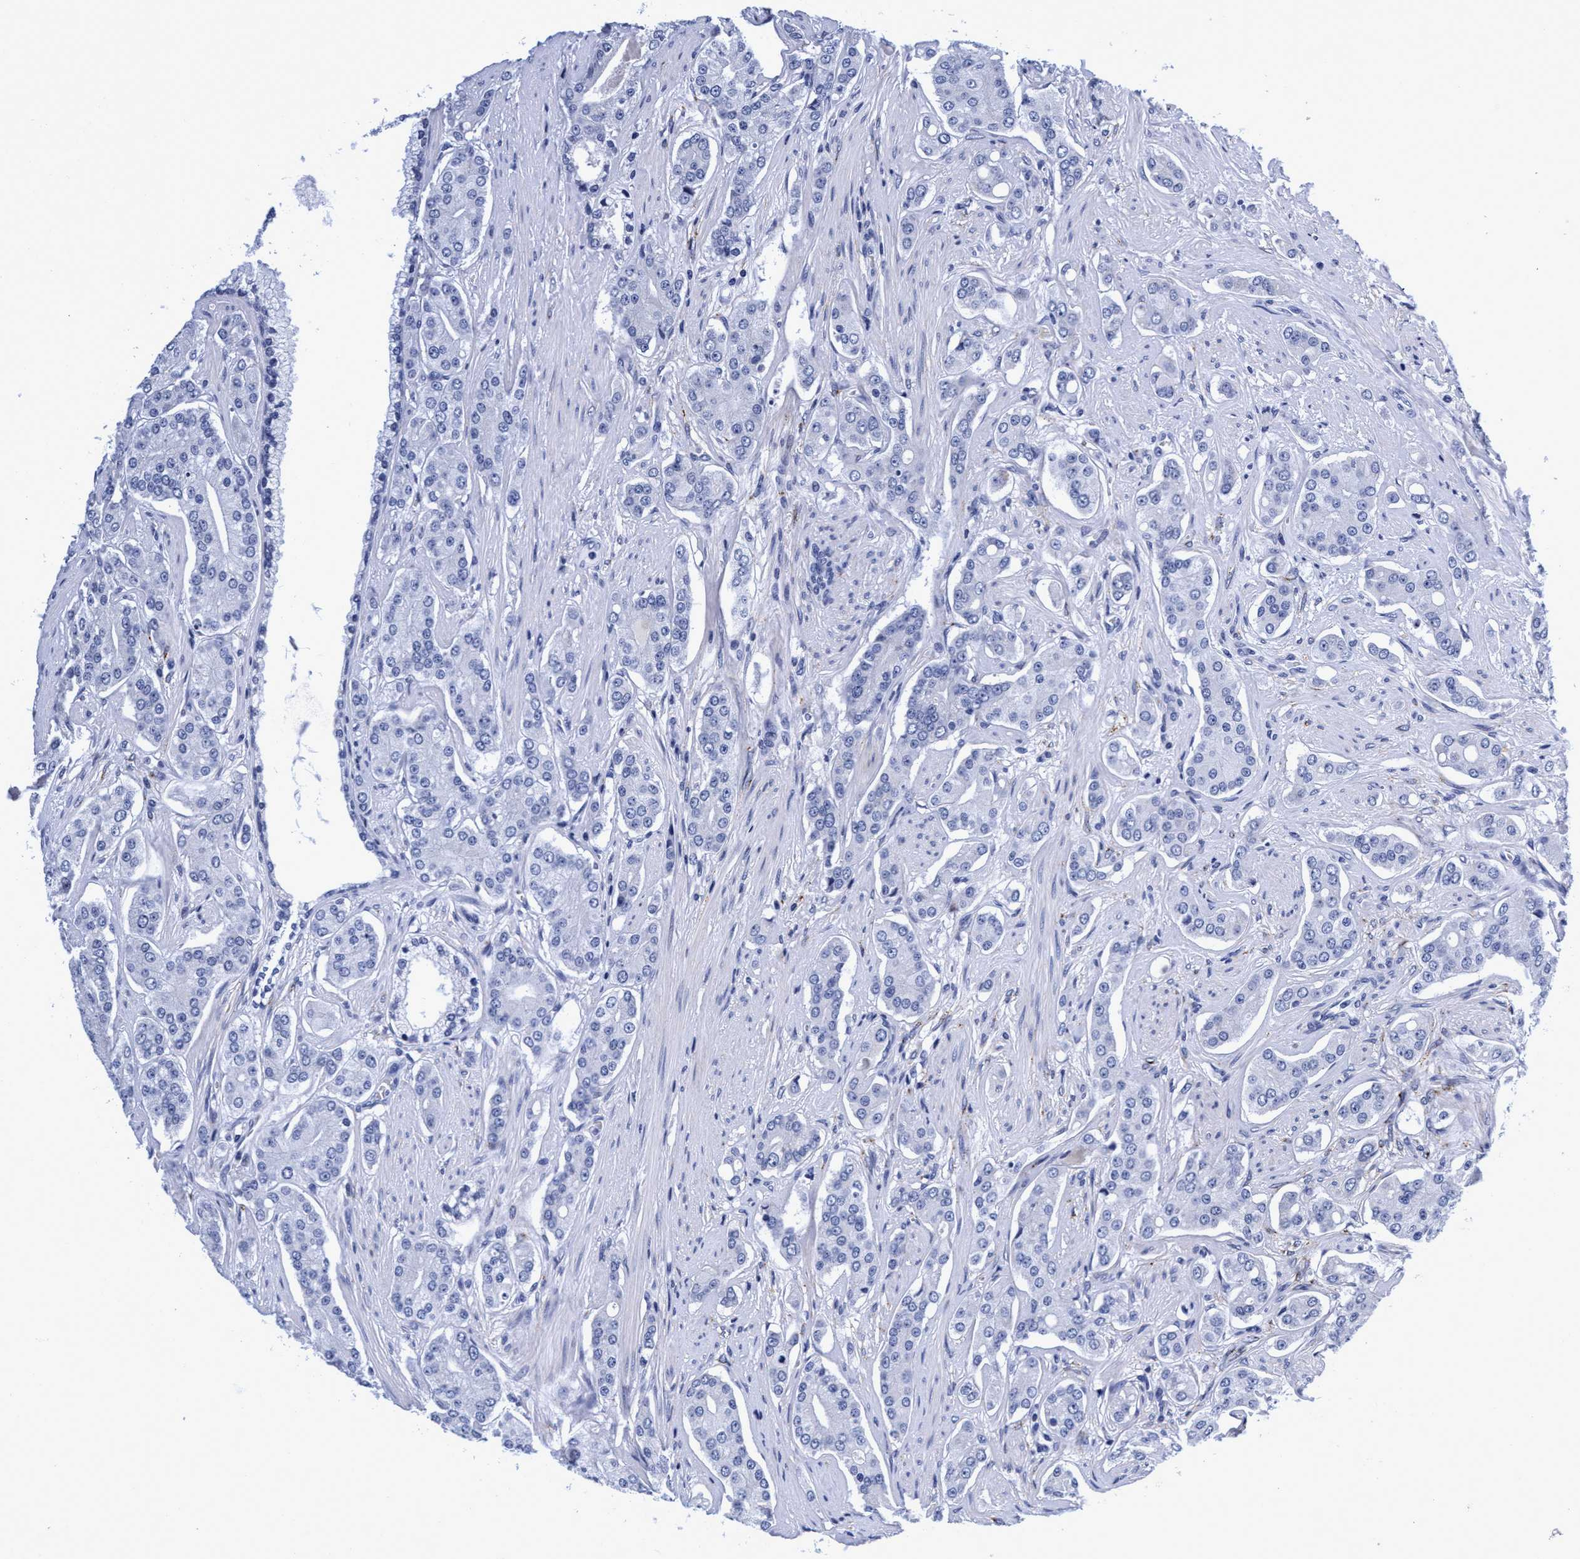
{"staining": {"intensity": "negative", "quantity": "none", "location": "none"}, "tissue": "prostate cancer", "cell_type": "Tumor cells", "image_type": "cancer", "snomed": [{"axis": "morphology", "description": "Adenocarcinoma, High grade"}, {"axis": "topography", "description": "Prostate"}], "caption": "This micrograph is of high-grade adenocarcinoma (prostate) stained with immunohistochemistry (IHC) to label a protein in brown with the nuclei are counter-stained blue. There is no positivity in tumor cells.", "gene": "PLPPR1", "patient": {"sex": "male", "age": 71}}